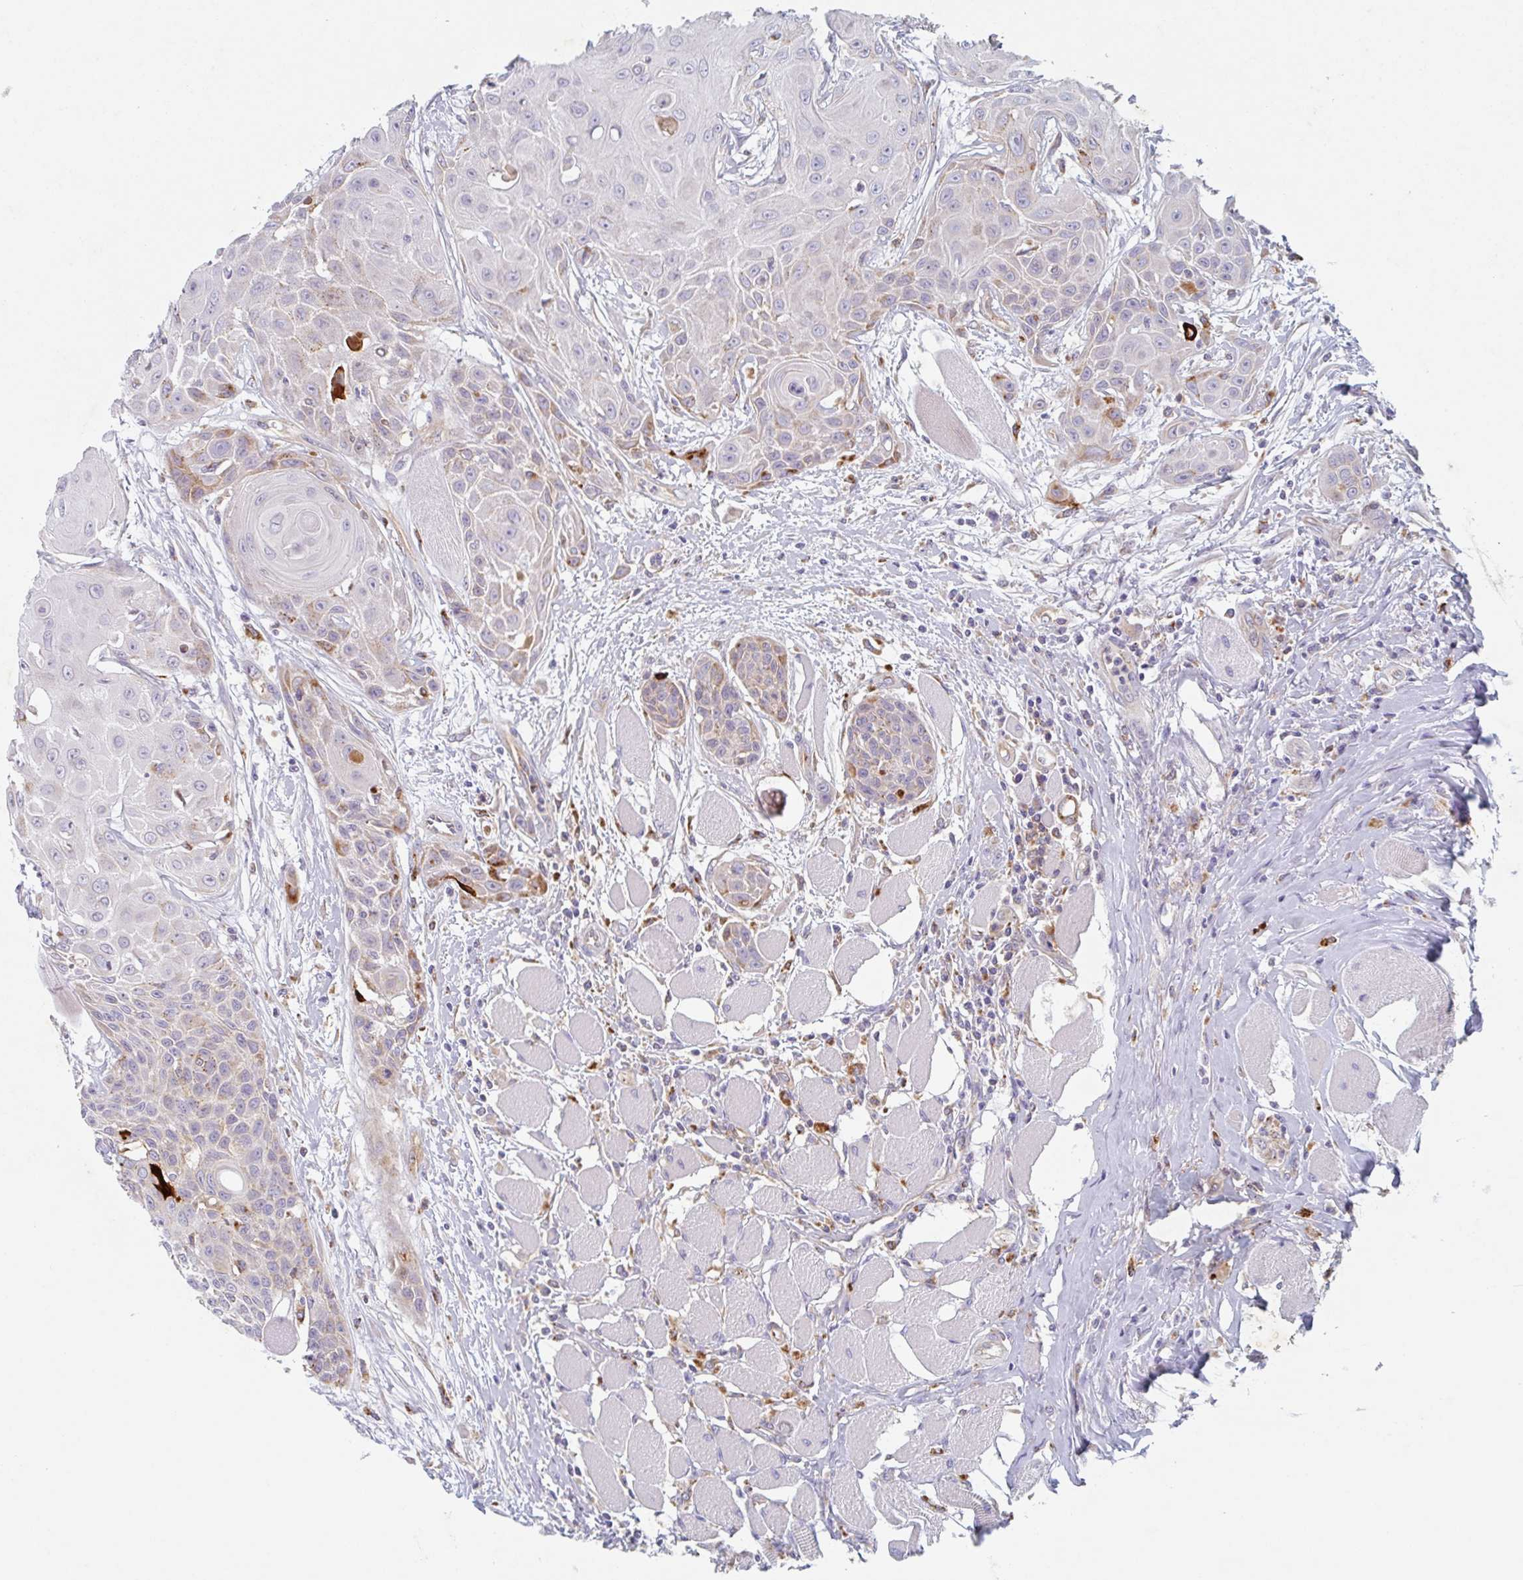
{"staining": {"intensity": "weak", "quantity": "<25%", "location": "cytoplasmic/membranous"}, "tissue": "head and neck cancer", "cell_type": "Tumor cells", "image_type": "cancer", "snomed": [{"axis": "morphology", "description": "Squamous cell carcinoma, NOS"}, {"axis": "topography", "description": "Head-Neck"}], "caption": "Immunohistochemical staining of squamous cell carcinoma (head and neck) demonstrates no significant positivity in tumor cells. The staining is performed using DAB brown chromogen with nuclei counter-stained in using hematoxylin.", "gene": "MANBA", "patient": {"sex": "female", "age": 73}}